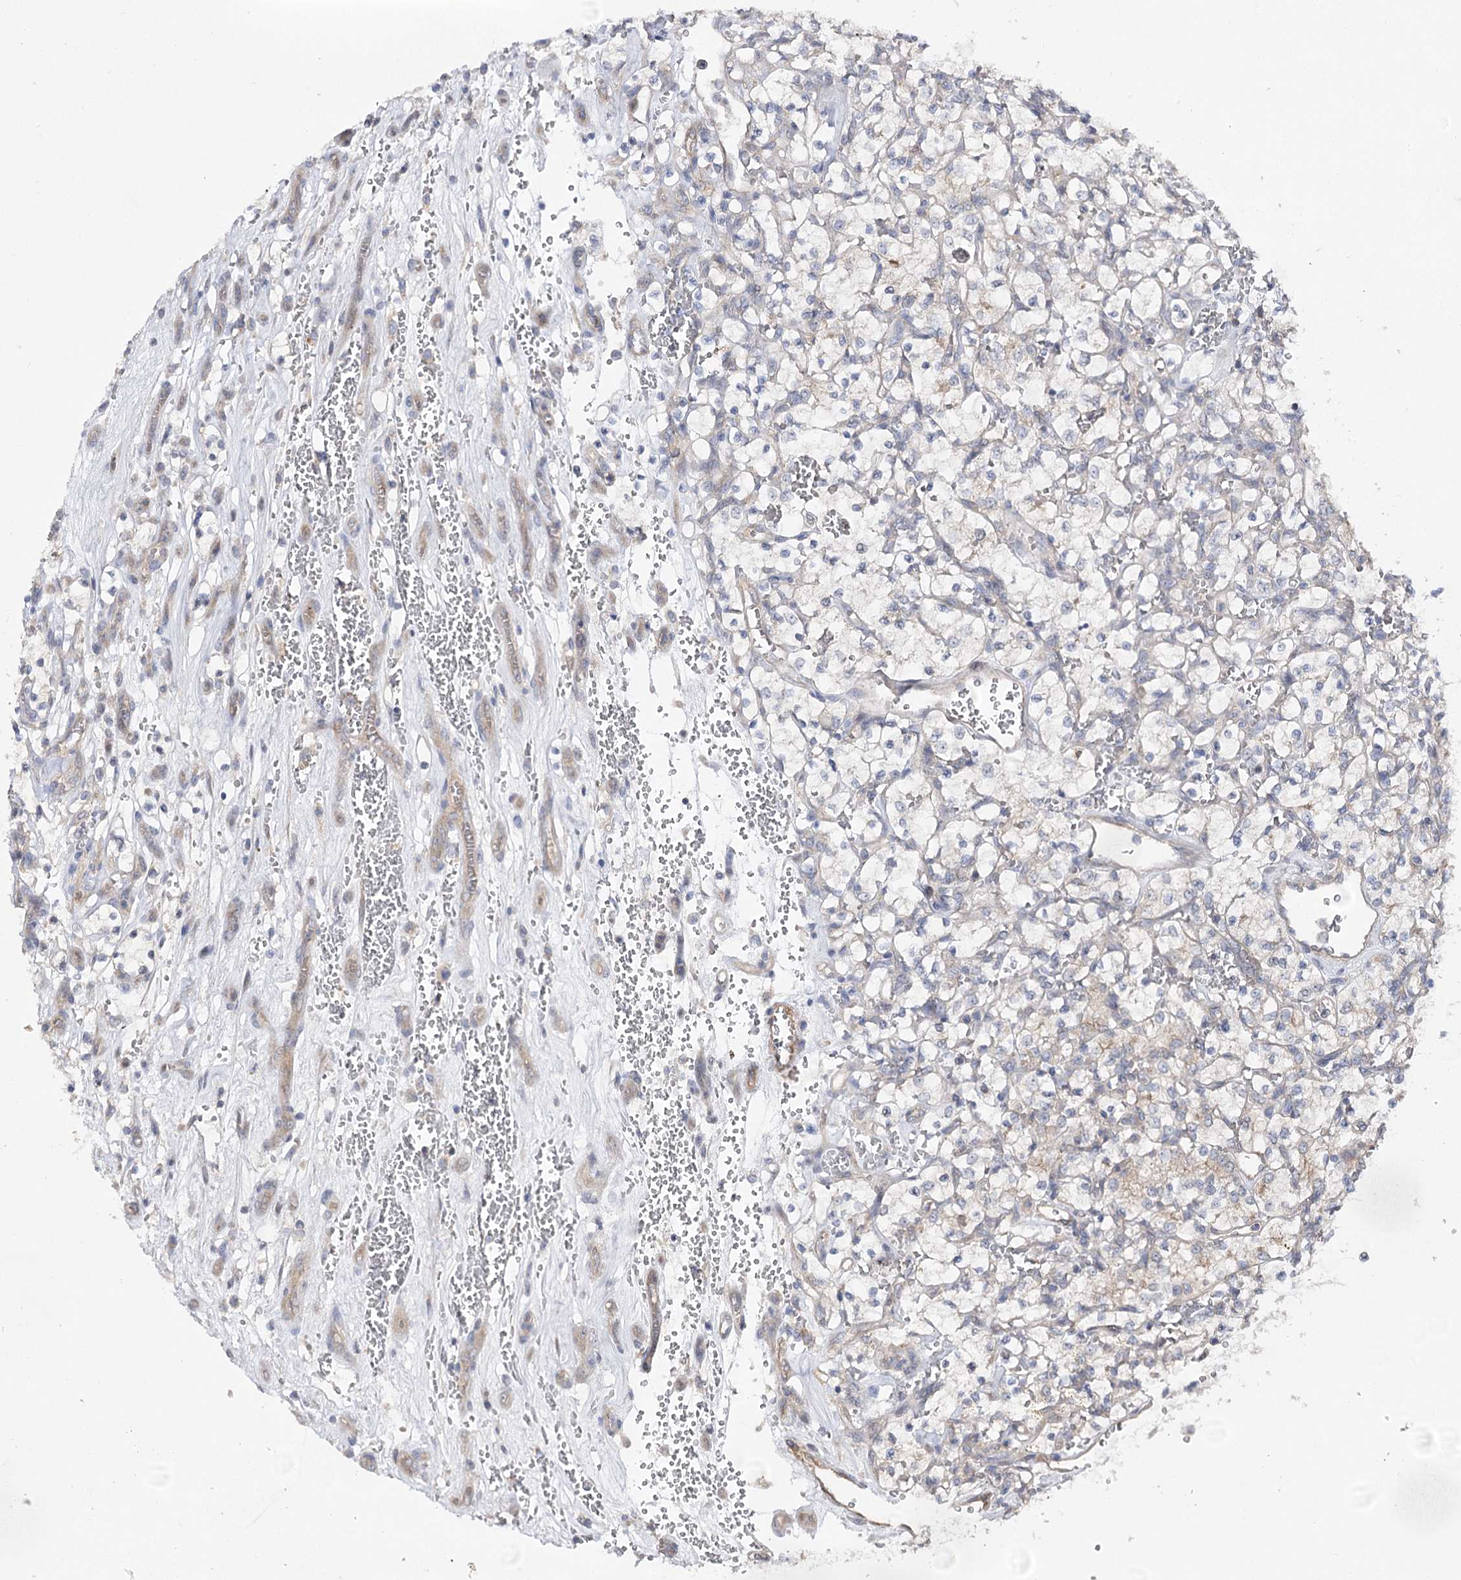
{"staining": {"intensity": "weak", "quantity": "<25%", "location": "cytoplasmic/membranous"}, "tissue": "renal cancer", "cell_type": "Tumor cells", "image_type": "cancer", "snomed": [{"axis": "morphology", "description": "Adenocarcinoma, NOS"}, {"axis": "topography", "description": "Kidney"}], "caption": "Immunohistochemical staining of human adenocarcinoma (renal) shows no significant expression in tumor cells. (Stains: DAB immunohistochemistry with hematoxylin counter stain, Microscopy: brightfield microscopy at high magnification).", "gene": "BCR", "patient": {"sex": "female", "age": 69}}